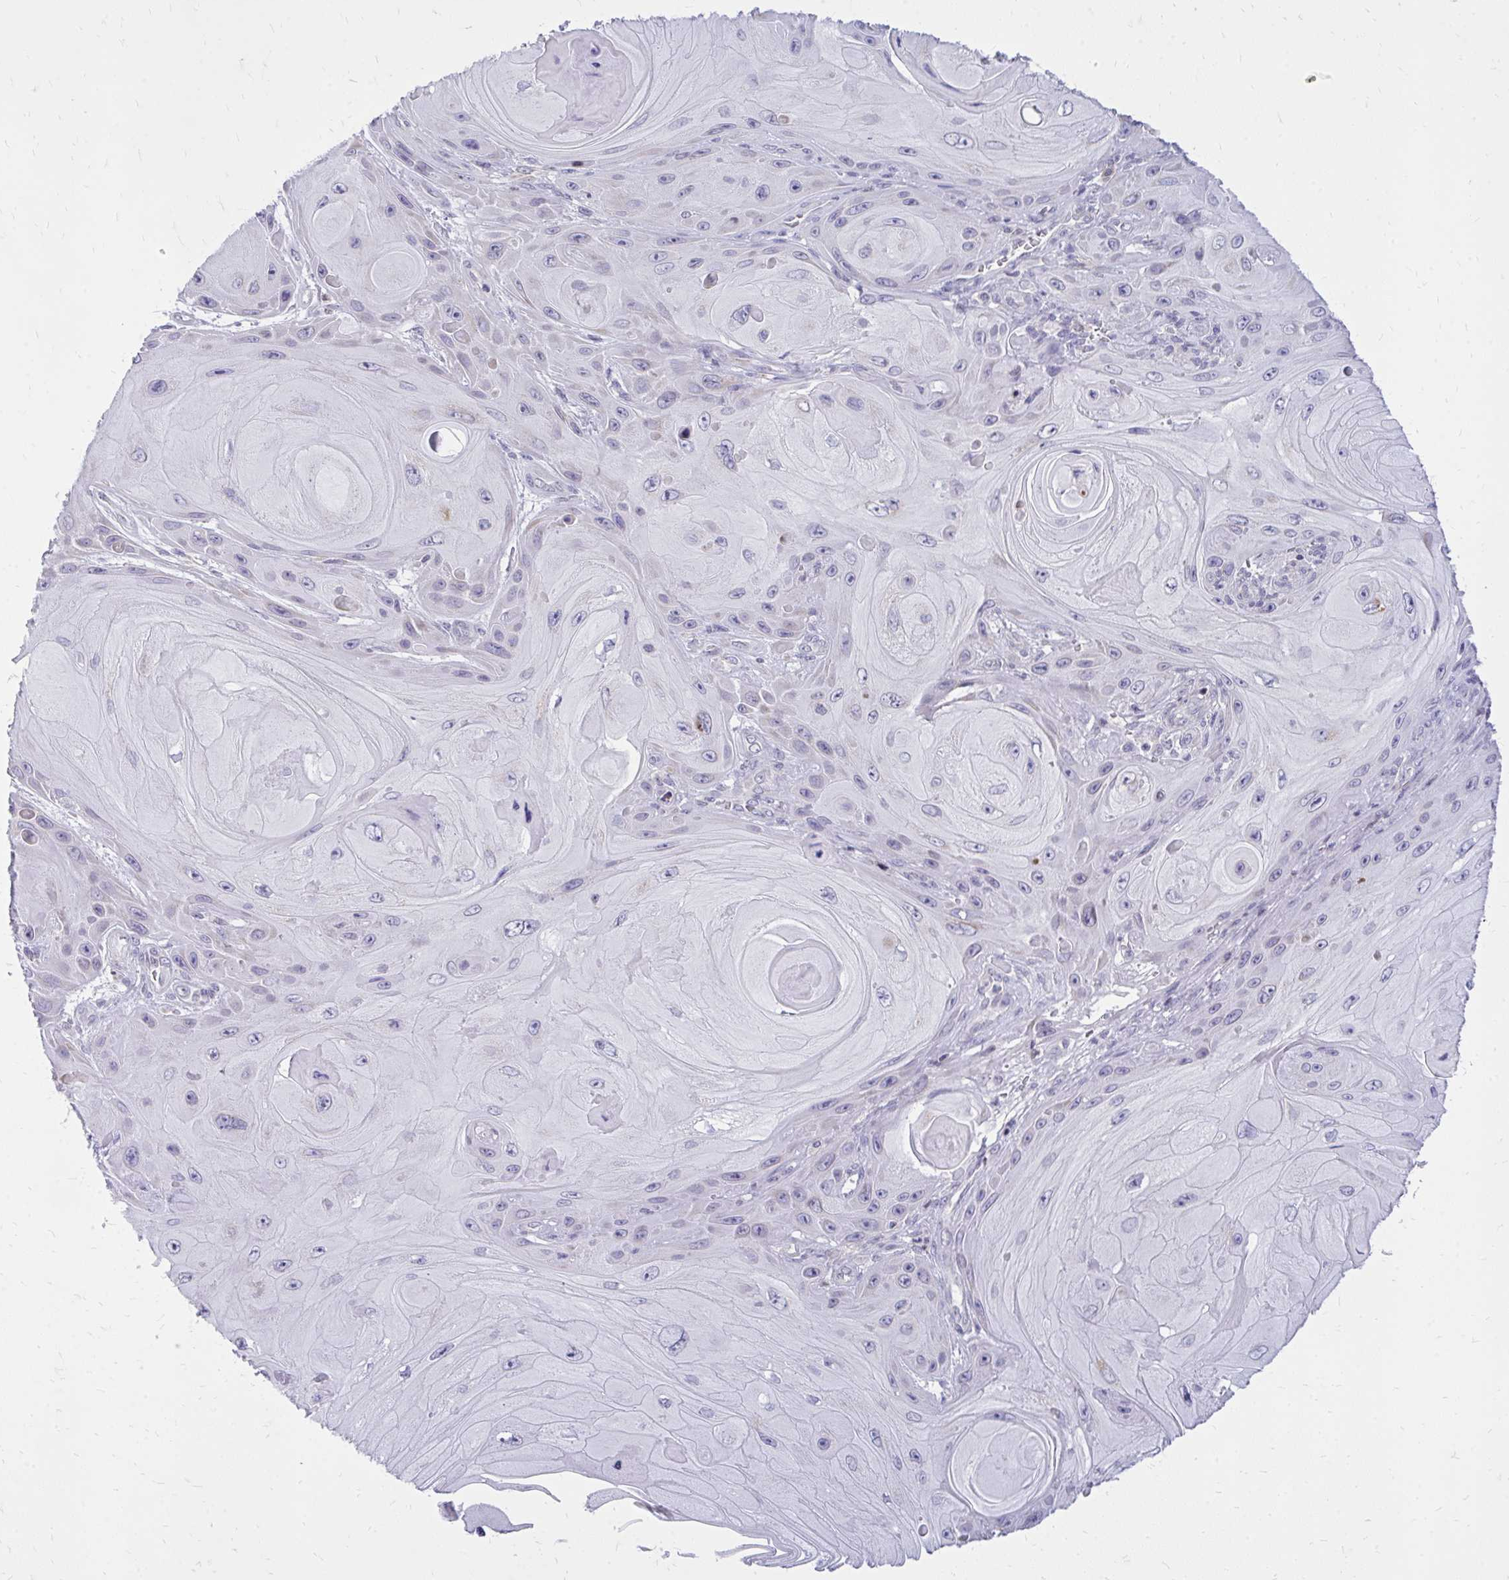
{"staining": {"intensity": "negative", "quantity": "none", "location": "none"}, "tissue": "skin cancer", "cell_type": "Tumor cells", "image_type": "cancer", "snomed": [{"axis": "morphology", "description": "Squamous cell carcinoma, NOS"}, {"axis": "topography", "description": "Skin"}], "caption": "The histopathology image demonstrates no staining of tumor cells in squamous cell carcinoma (skin).", "gene": "RPS6KA2", "patient": {"sex": "female", "age": 94}}